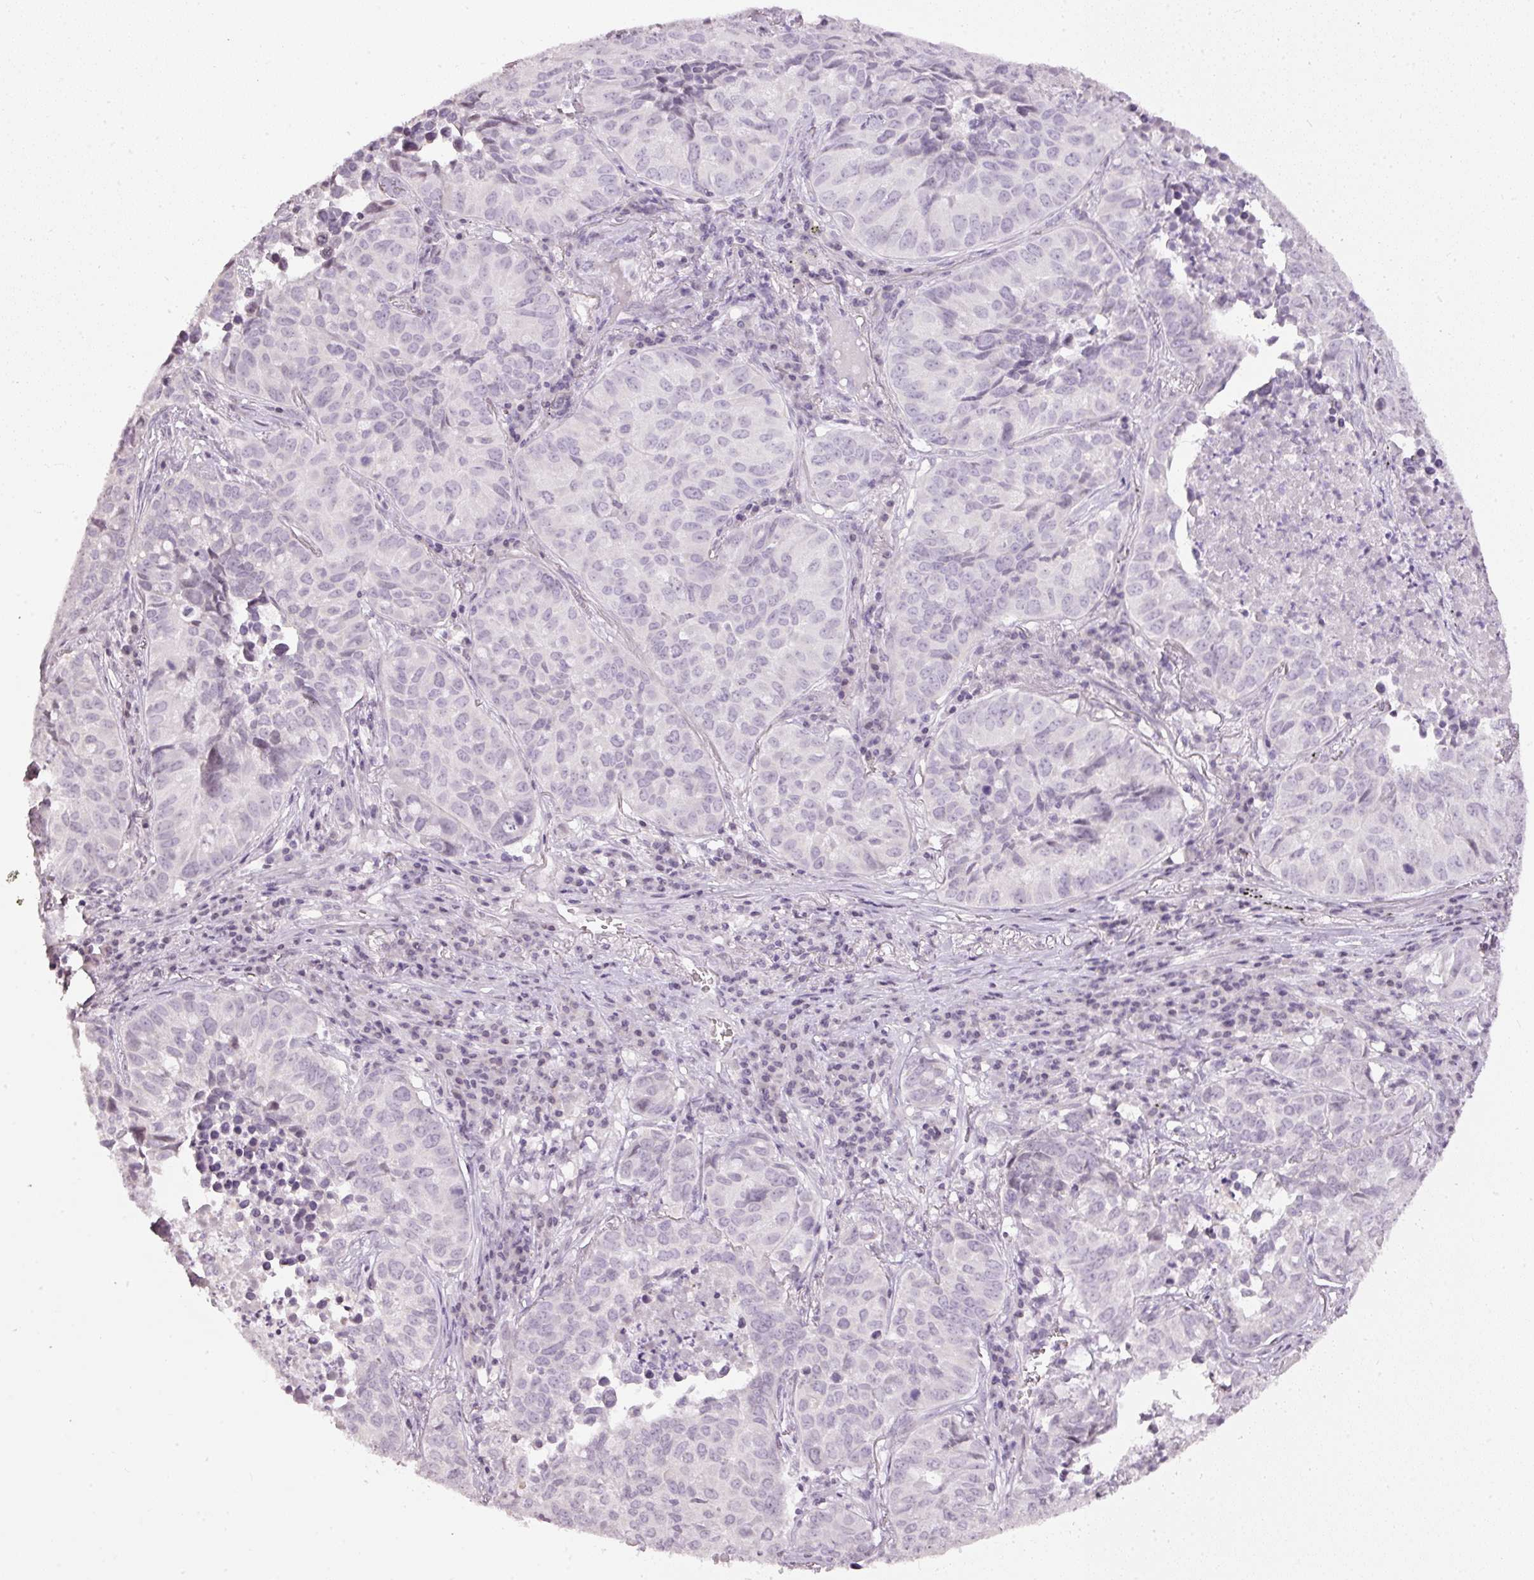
{"staining": {"intensity": "negative", "quantity": "none", "location": "none"}, "tissue": "lung cancer", "cell_type": "Tumor cells", "image_type": "cancer", "snomed": [{"axis": "morphology", "description": "Adenocarcinoma, NOS"}, {"axis": "topography", "description": "Lung"}], "caption": "Protein analysis of adenocarcinoma (lung) displays no significant expression in tumor cells. (DAB IHC with hematoxylin counter stain).", "gene": "NRDE2", "patient": {"sex": "female", "age": 50}}